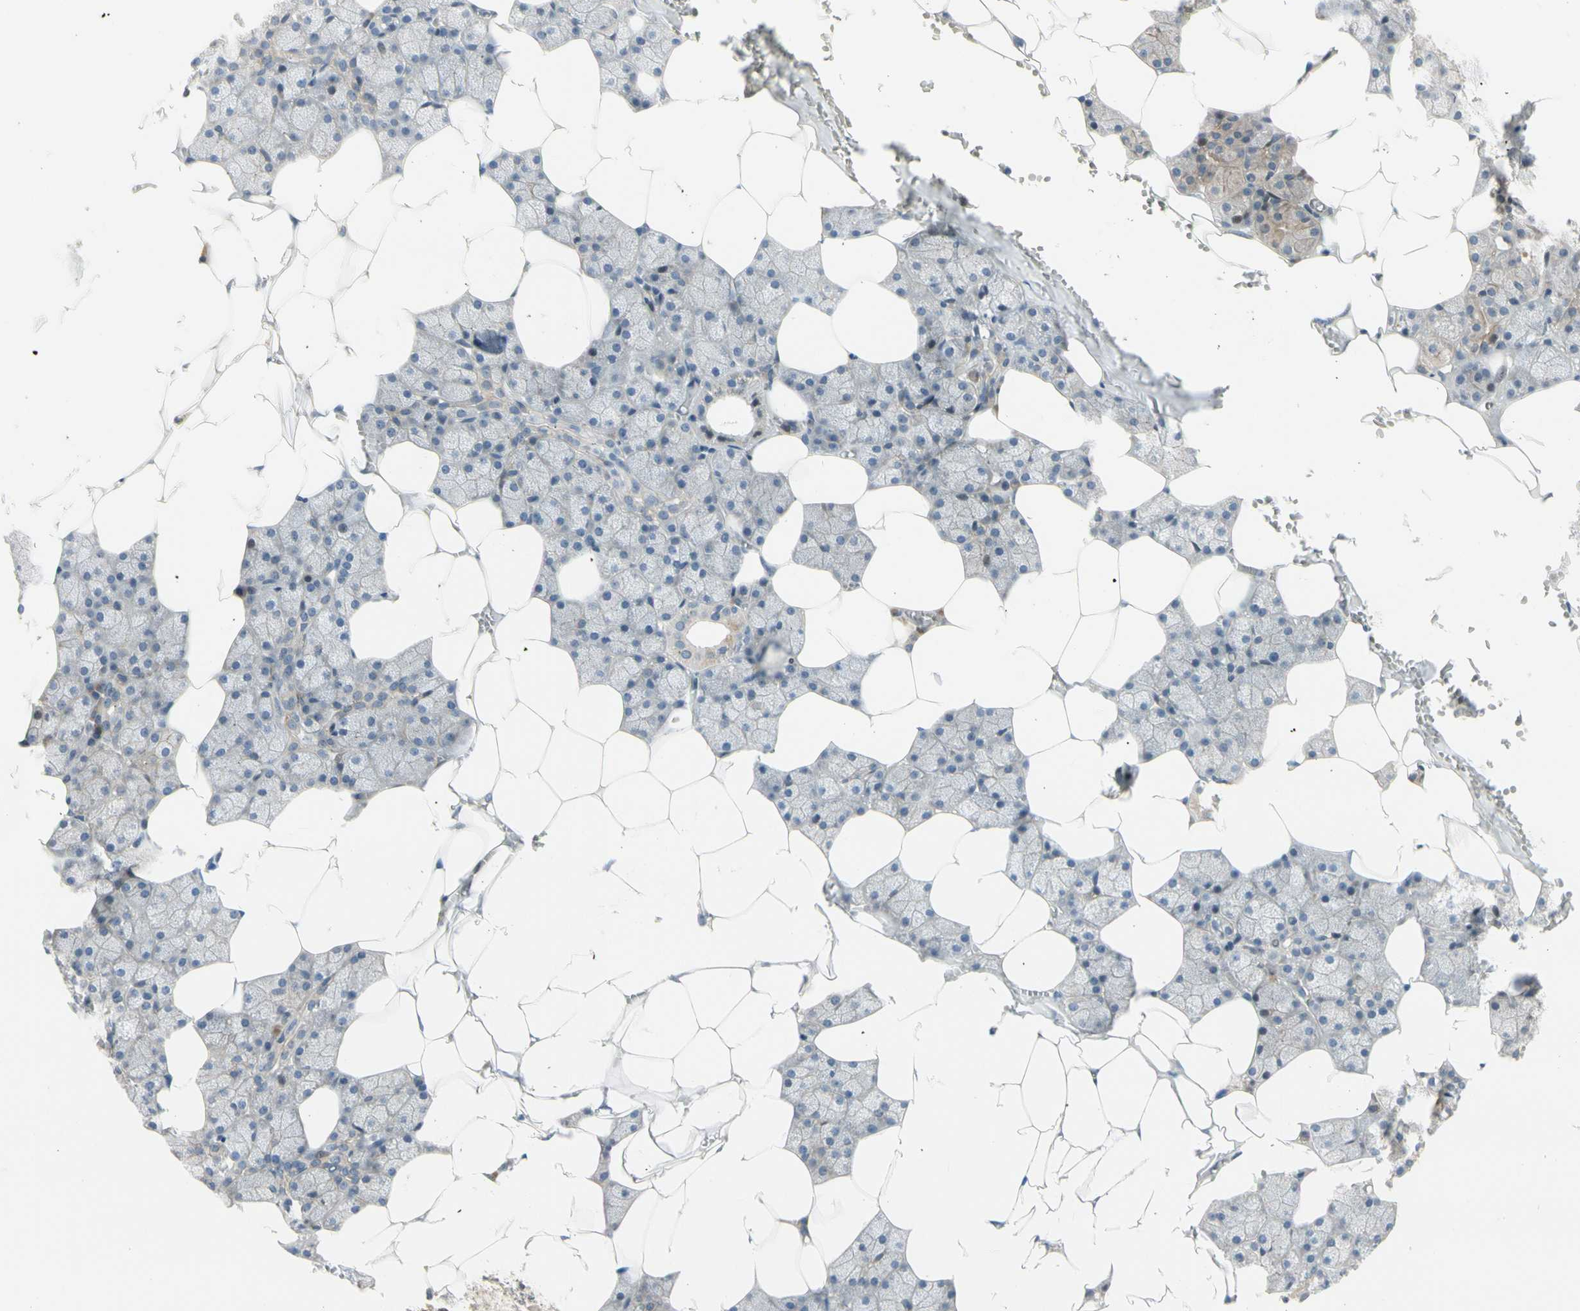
{"staining": {"intensity": "weak", "quantity": "25%-75%", "location": "cytoplasmic/membranous"}, "tissue": "salivary gland", "cell_type": "Glandular cells", "image_type": "normal", "snomed": [{"axis": "morphology", "description": "Normal tissue, NOS"}, {"axis": "topography", "description": "Salivary gland"}], "caption": "IHC (DAB (3,3'-diaminobenzidine)) staining of normal salivary gland shows weak cytoplasmic/membranous protein positivity in approximately 25%-75% of glandular cells.", "gene": "FNDC3B", "patient": {"sex": "male", "age": 62}}